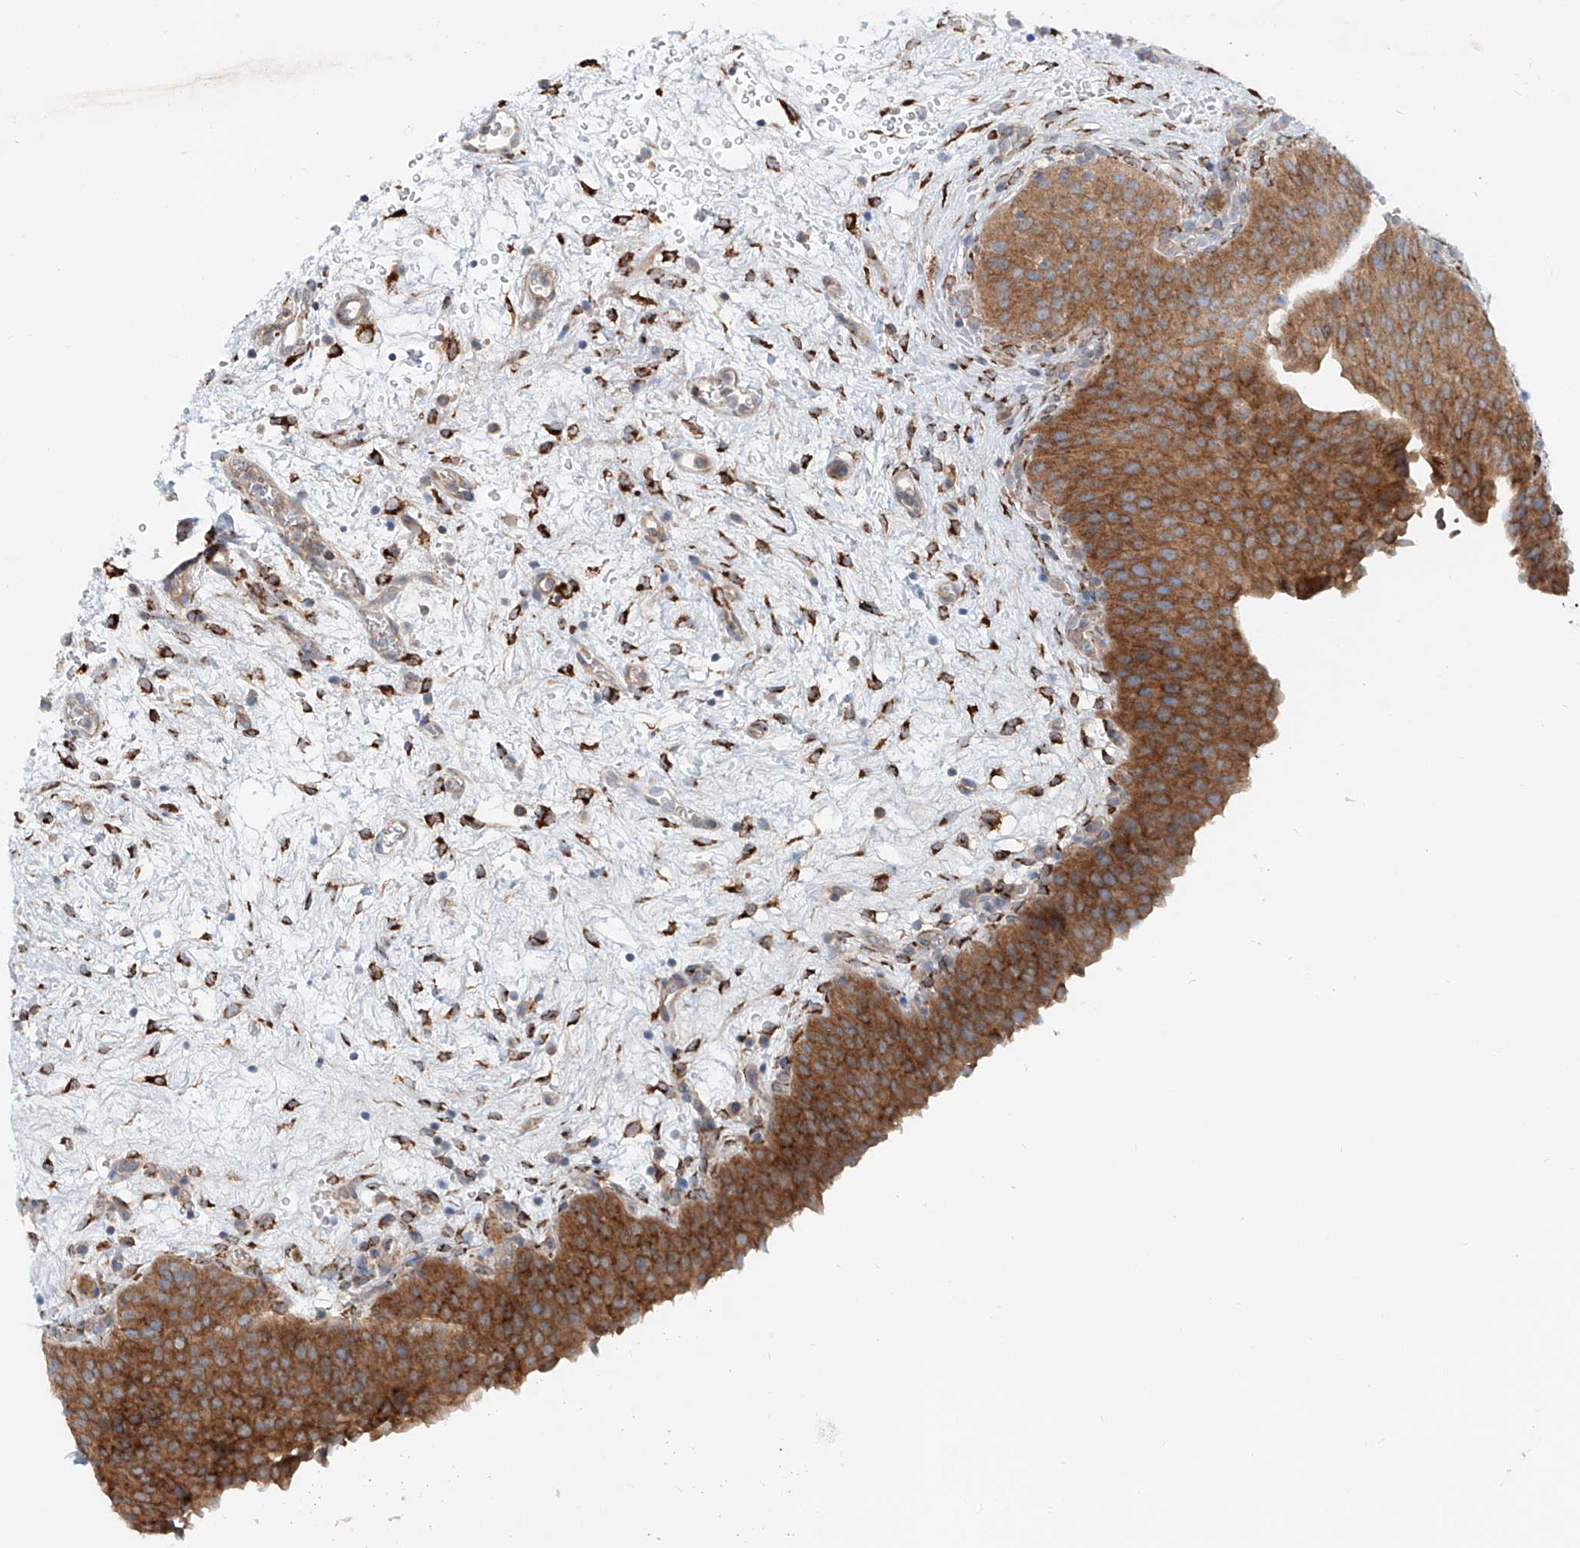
{"staining": {"intensity": "strong", "quantity": ">75%", "location": "cytoplasmic/membranous"}, "tissue": "urinary bladder", "cell_type": "Urothelial cells", "image_type": "normal", "snomed": [{"axis": "morphology", "description": "Normal tissue, NOS"}, {"axis": "morphology", "description": "Dysplasia, NOS"}, {"axis": "topography", "description": "Urinary bladder"}], "caption": "Strong cytoplasmic/membranous protein positivity is identified in approximately >75% of urothelial cells in urinary bladder. (brown staining indicates protein expression, while blue staining denotes nuclei).", "gene": "SNAP29", "patient": {"sex": "male", "age": 35}}